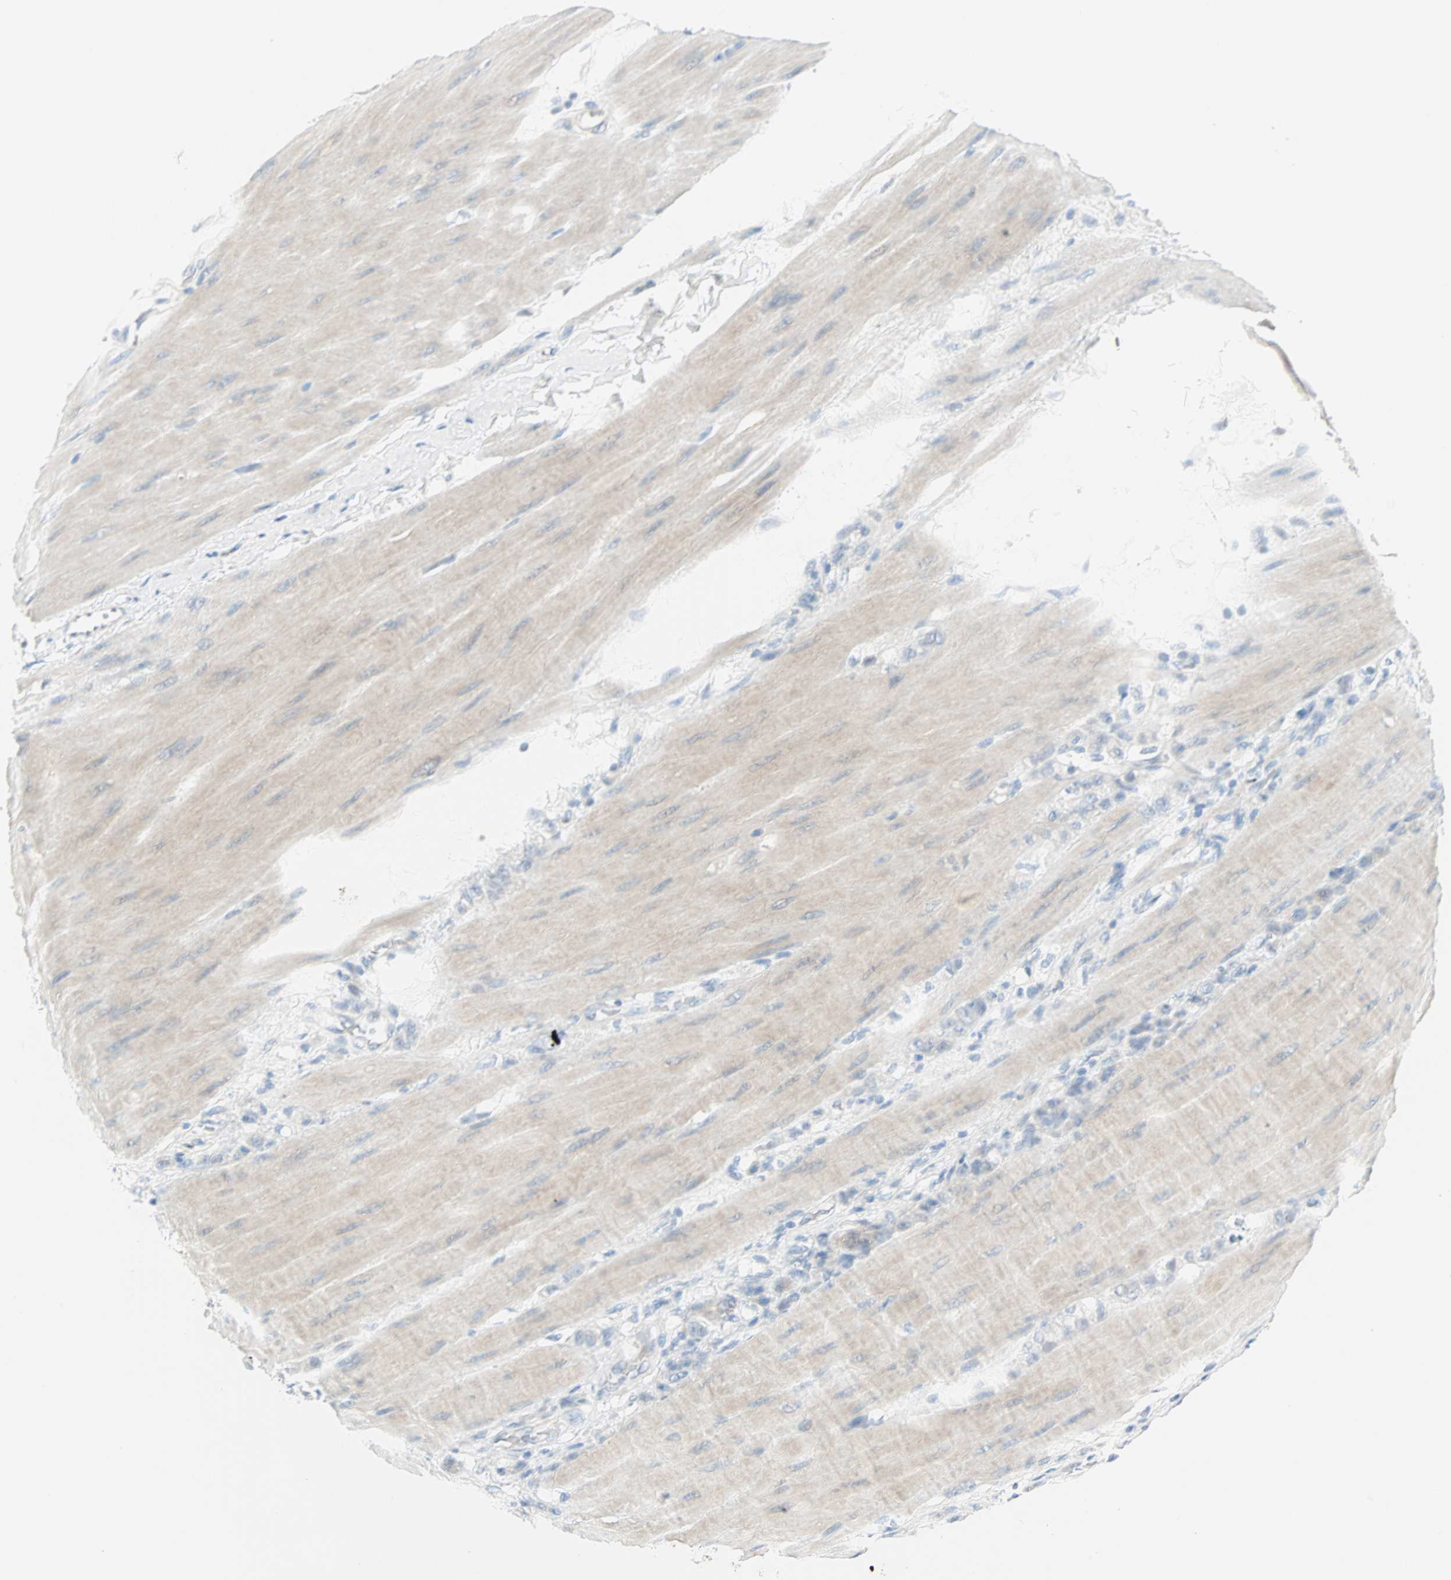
{"staining": {"intensity": "negative", "quantity": "none", "location": "none"}, "tissue": "stomach cancer", "cell_type": "Tumor cells", "image_type": "cancer", "snomed": [{"axis": "morphology", "description": "Adenocarcinoma, NOS"}, {"axis": "topography", "description": "Stomach"}], "caption": "IHC of stomach cancer reveals no staining in tumor cells.", "gene": "SULT1C2", "patient": {"sex": "male", "age": 82}}